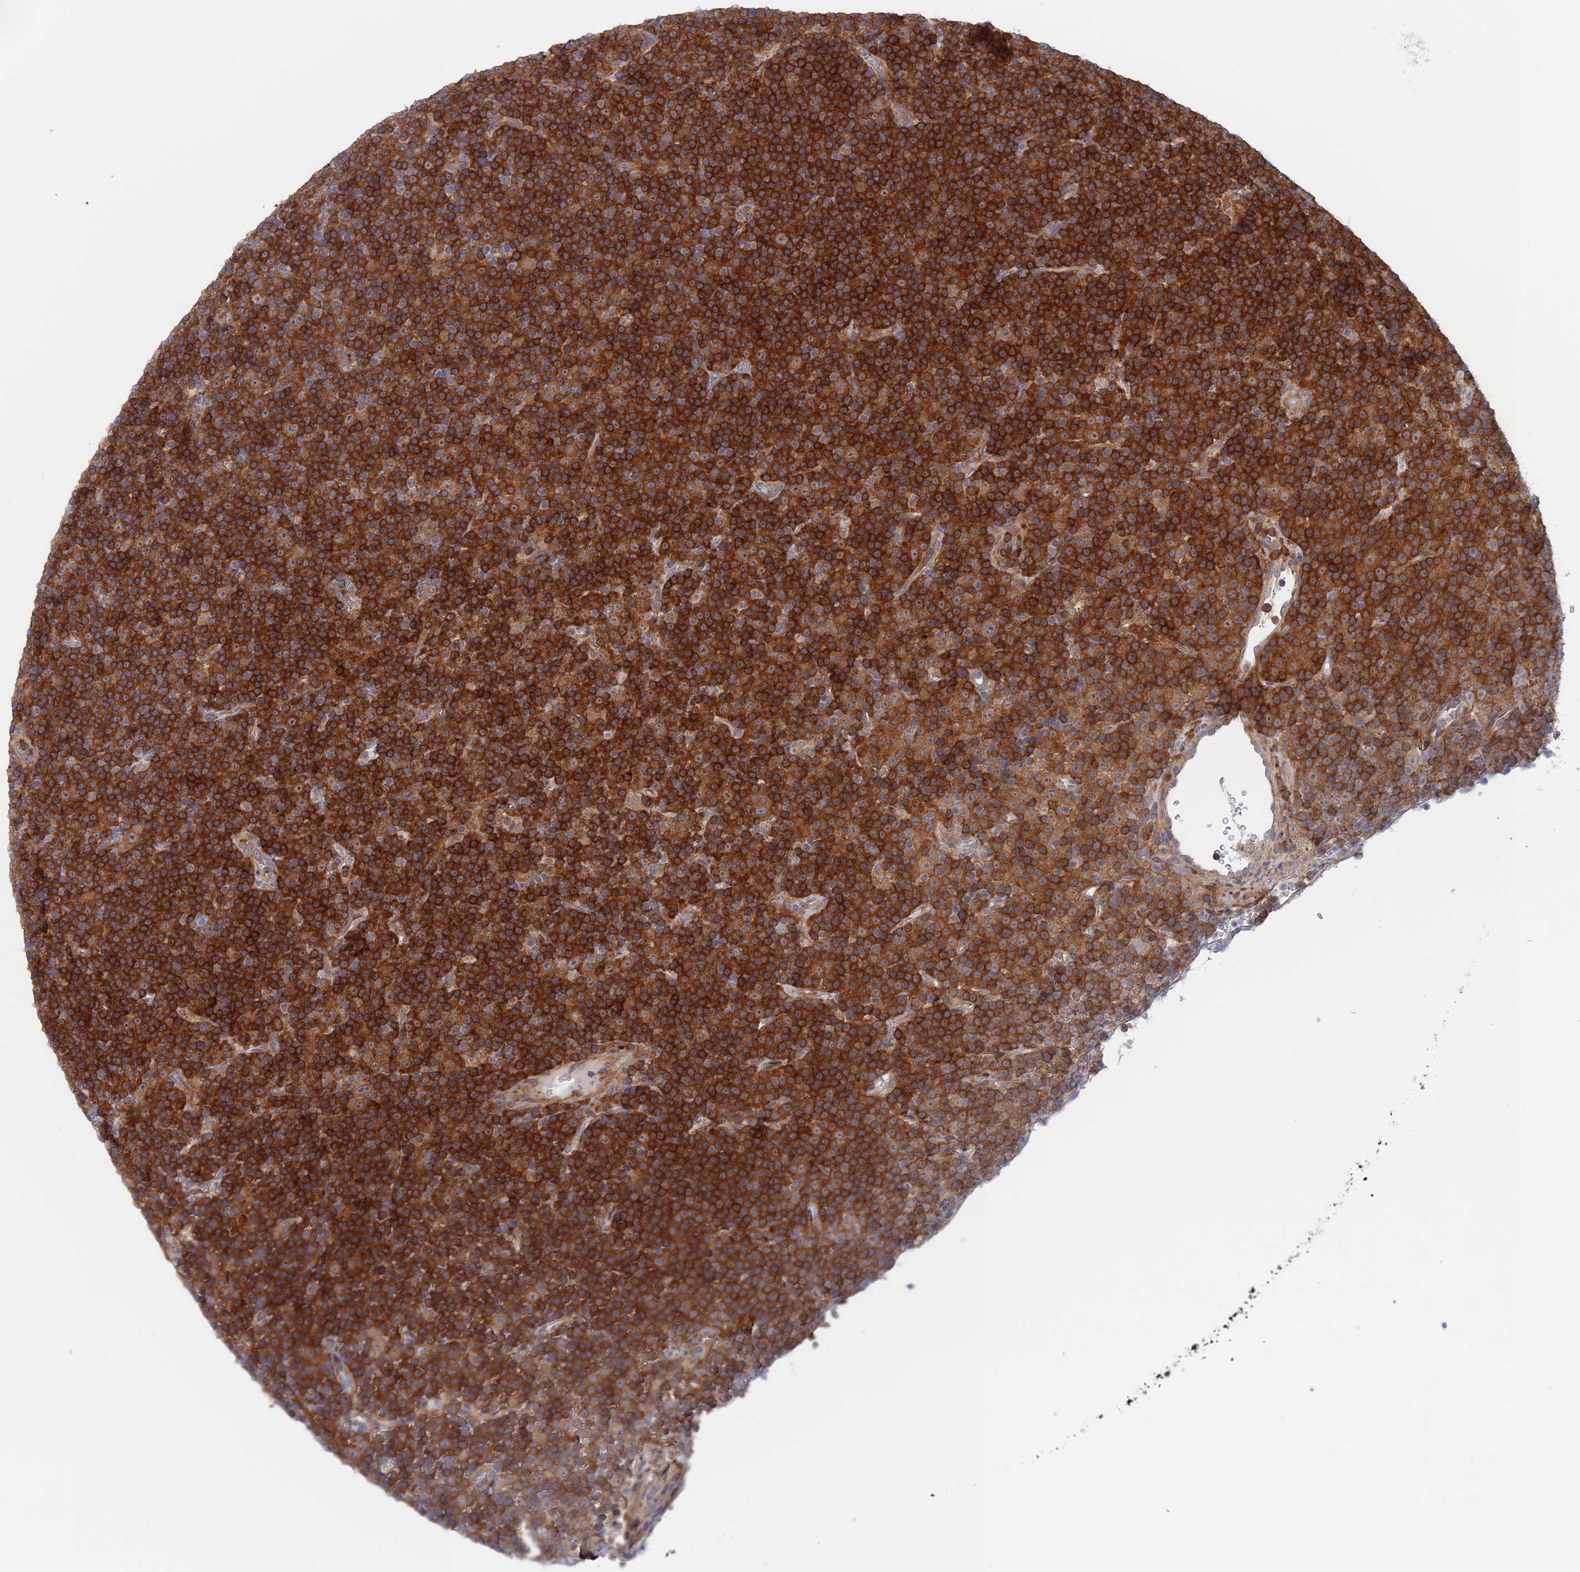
{"staining": {"intensity": "strong", "quantity": ">75%", "location": "cytoplasmic/membranous"}, "tissue": "lymphoma", "cell_type": "Tumor cells", "image_type": "cancer", "snomed": [{"axis": "morphology", "description": "Malignant lymphoma, non-Hodgkin's type, Low grade"}, {"axis": "topography", "description": "Lymph node"}], "caption": "Protein analysis of lymphoma tissue reveals strong cytoplasmic/membranous expression in approximately >75% of tumor cells.", "gene": "ABHD1", "patient": {"sex": "female", "age": 67}}